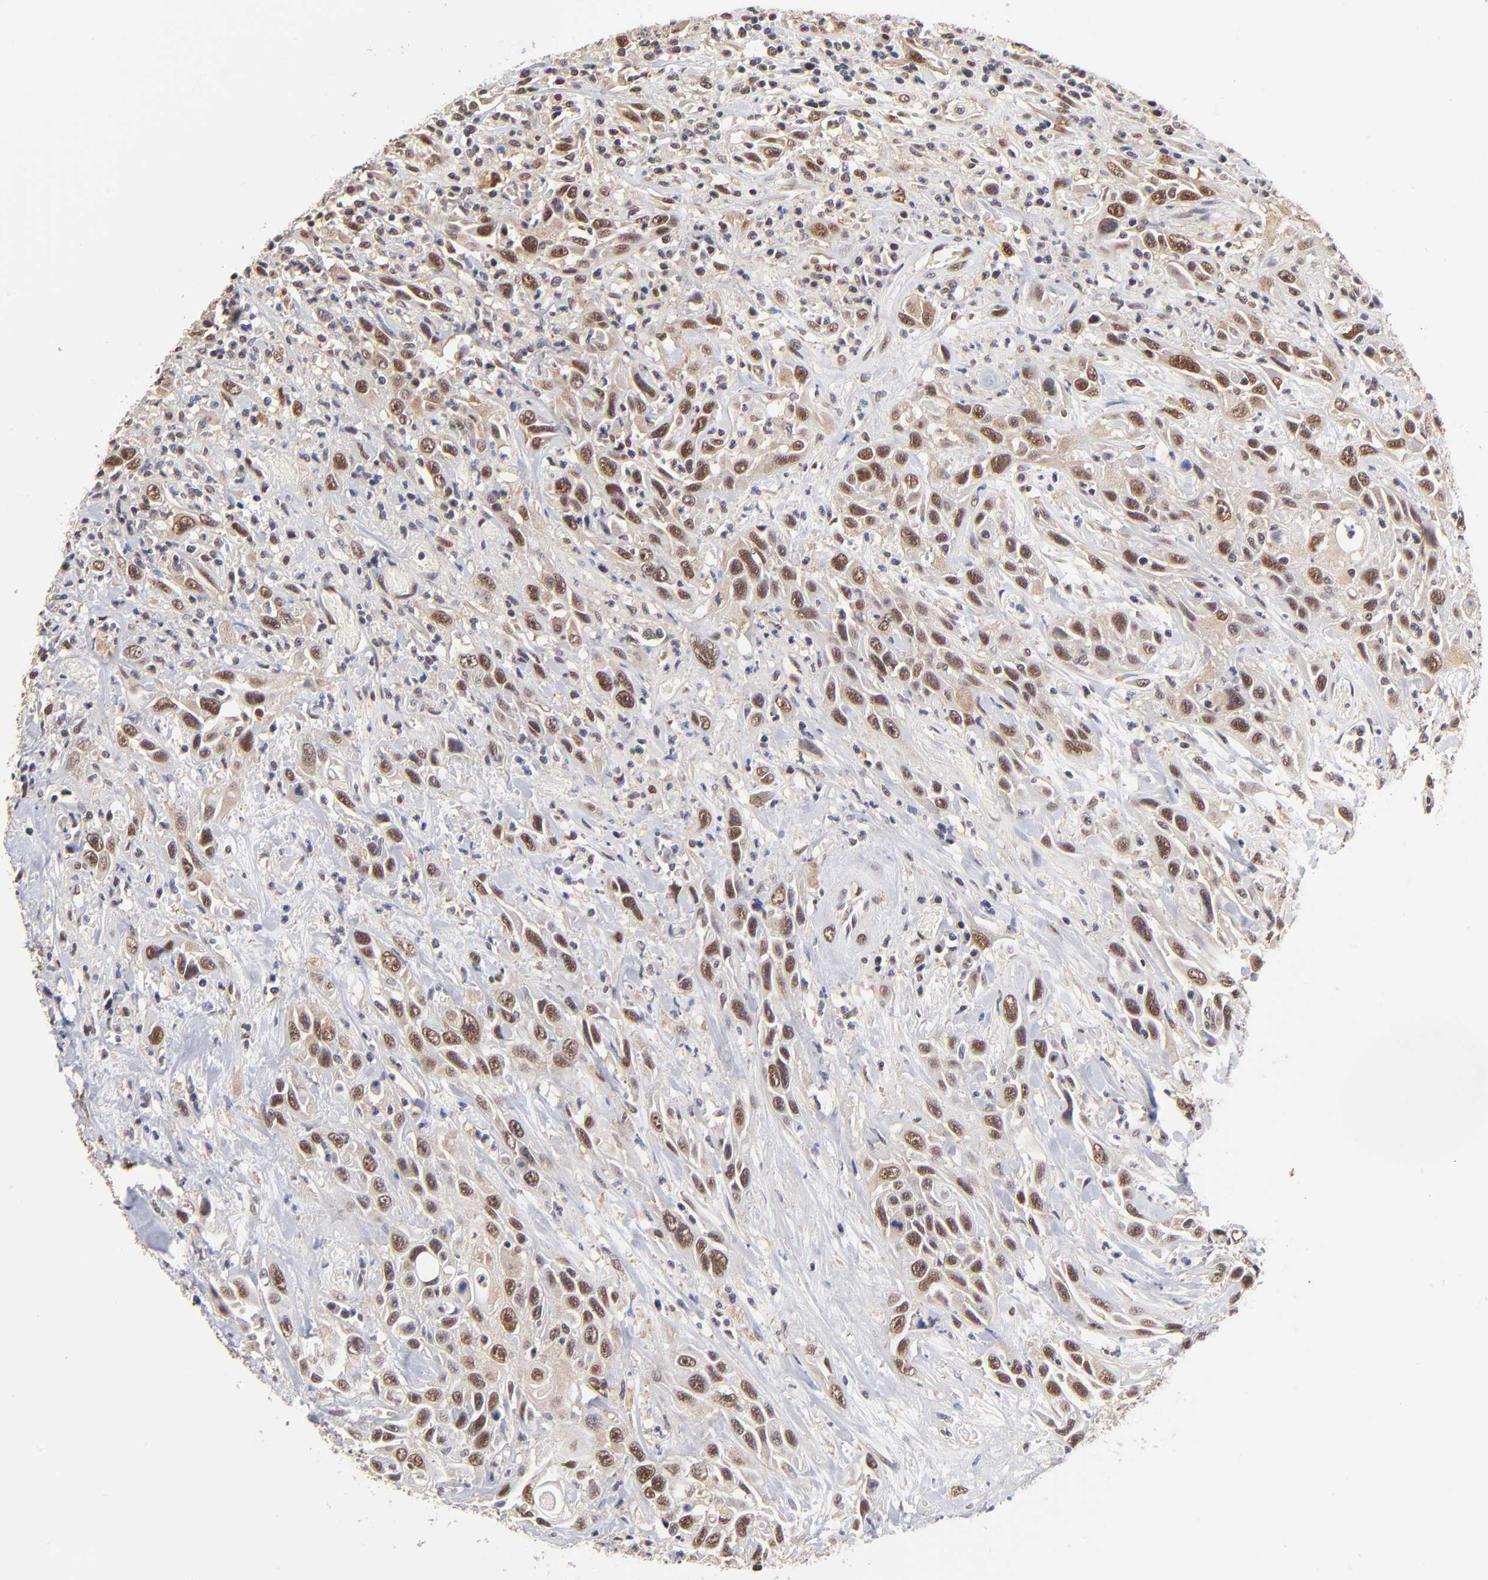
{"staining": {"intensity": "moderate", "quantity": ">75%", "location": "nuclear"}, "tissue": "urothelial cancer", "cell_type": "Tumor cells", "image_type": "cancer", "snomed": [{"axis": "morphology", "description": "Urothelial carcinoma, High grade"}, {"axis": "topography", "description": "Urinary bladder"}], "caption": "A histopathology image of human urothelial cancer stained for a protein demonstrates moderate nuclear brown staining in tumor cells.", "gene": "PSMC4", "patient": {"sex": "female", "age": 84}}